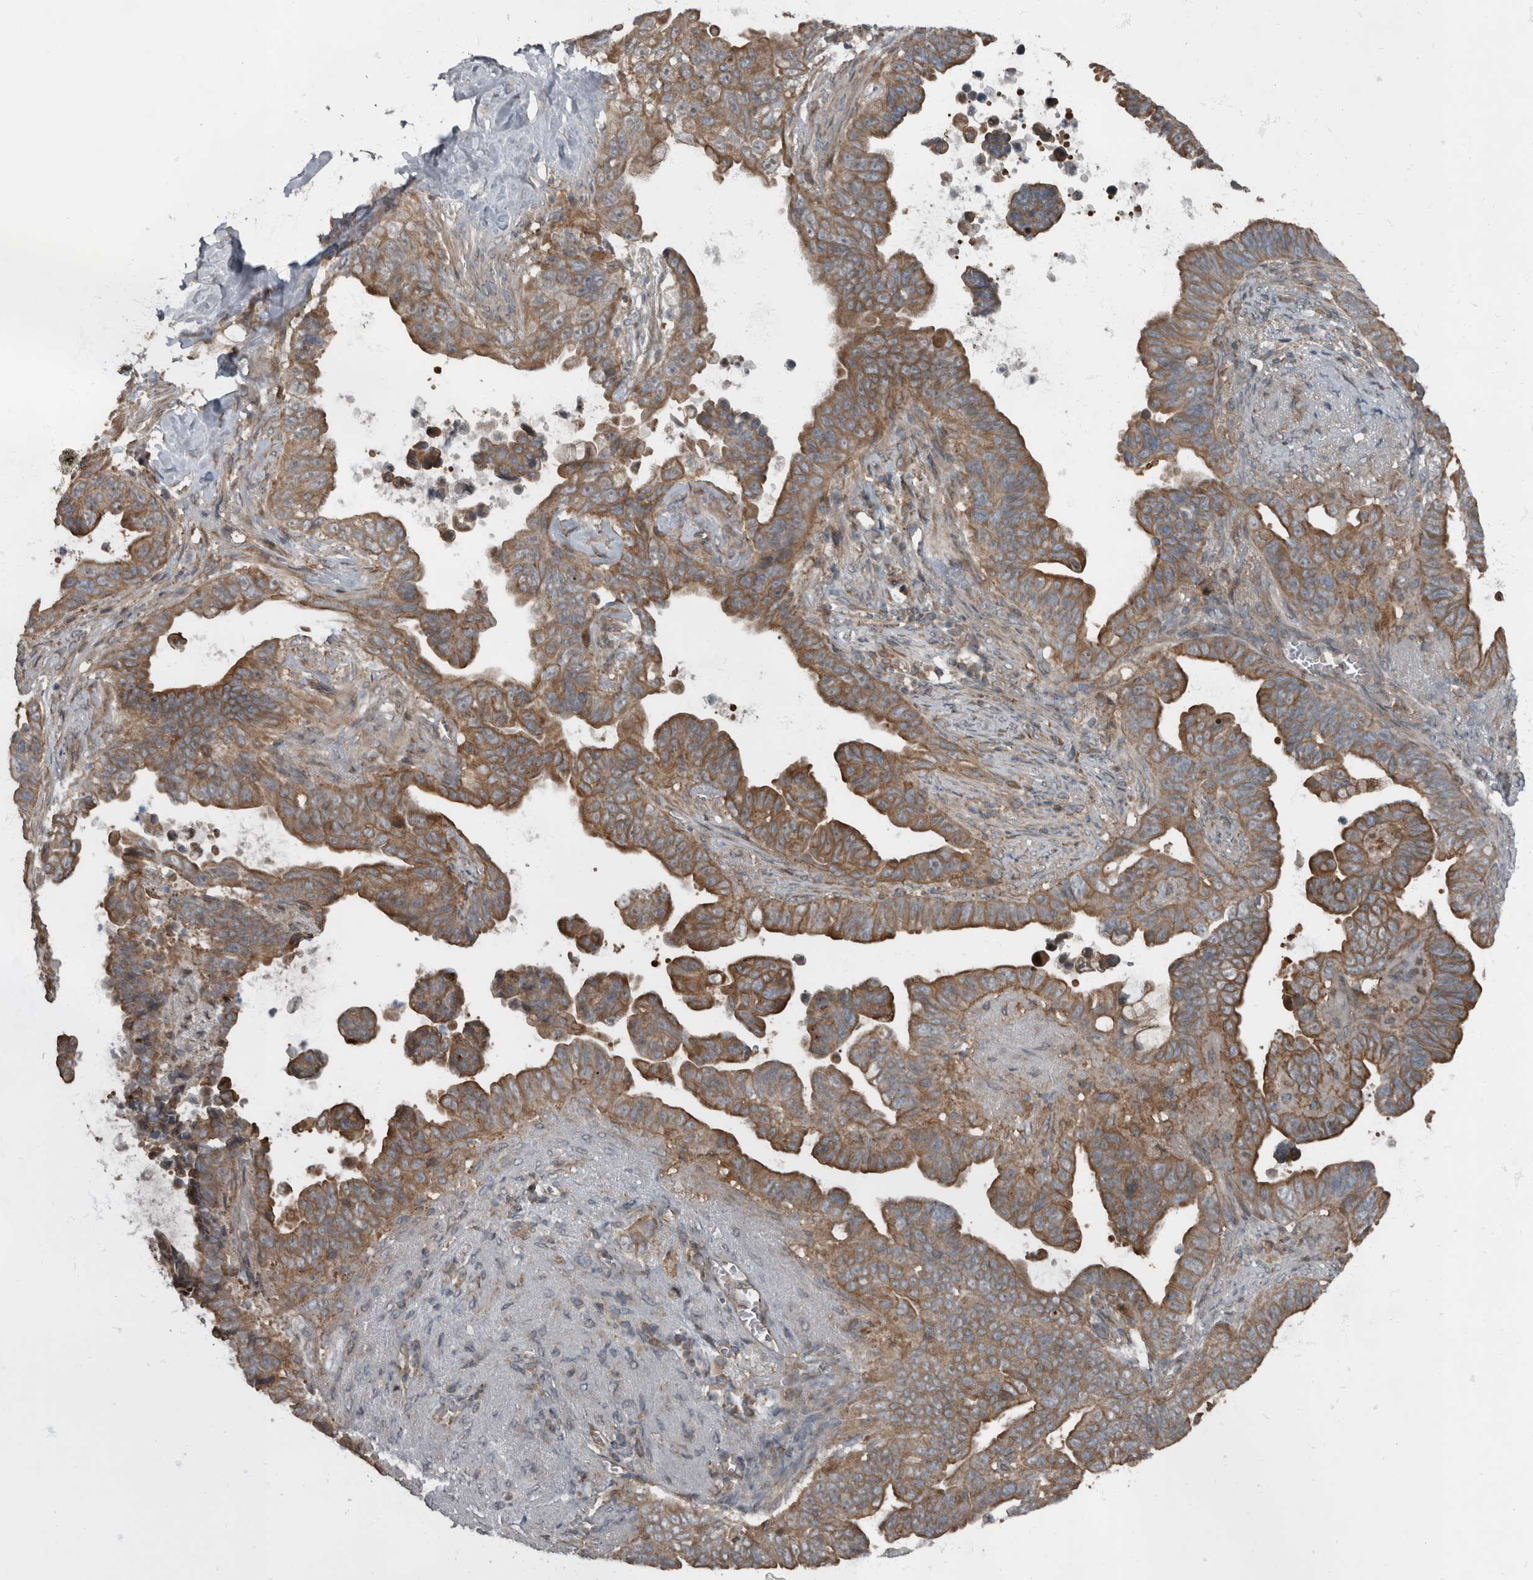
{"staining": {"intensity": "moderate", "quantity": ">75%", "location": "cytoplasmic/membranous"}, "tissue": "pancreatic cancer", "cell_type": "Tumor cells", "image_type": "cancer", "snomed": [{"axis": "morphology", "description": "Adenocarcinoma, NOS"}, {"axis": "topography", "description": "Pancreas"}], "caption": "Tumor cells display moderate cytoplasmic/membranous positivity in approximately >75% of cells in pancreatic cancer.", "gene": "RABGGTB", "patient": {"sex": "female", "age": 72}}